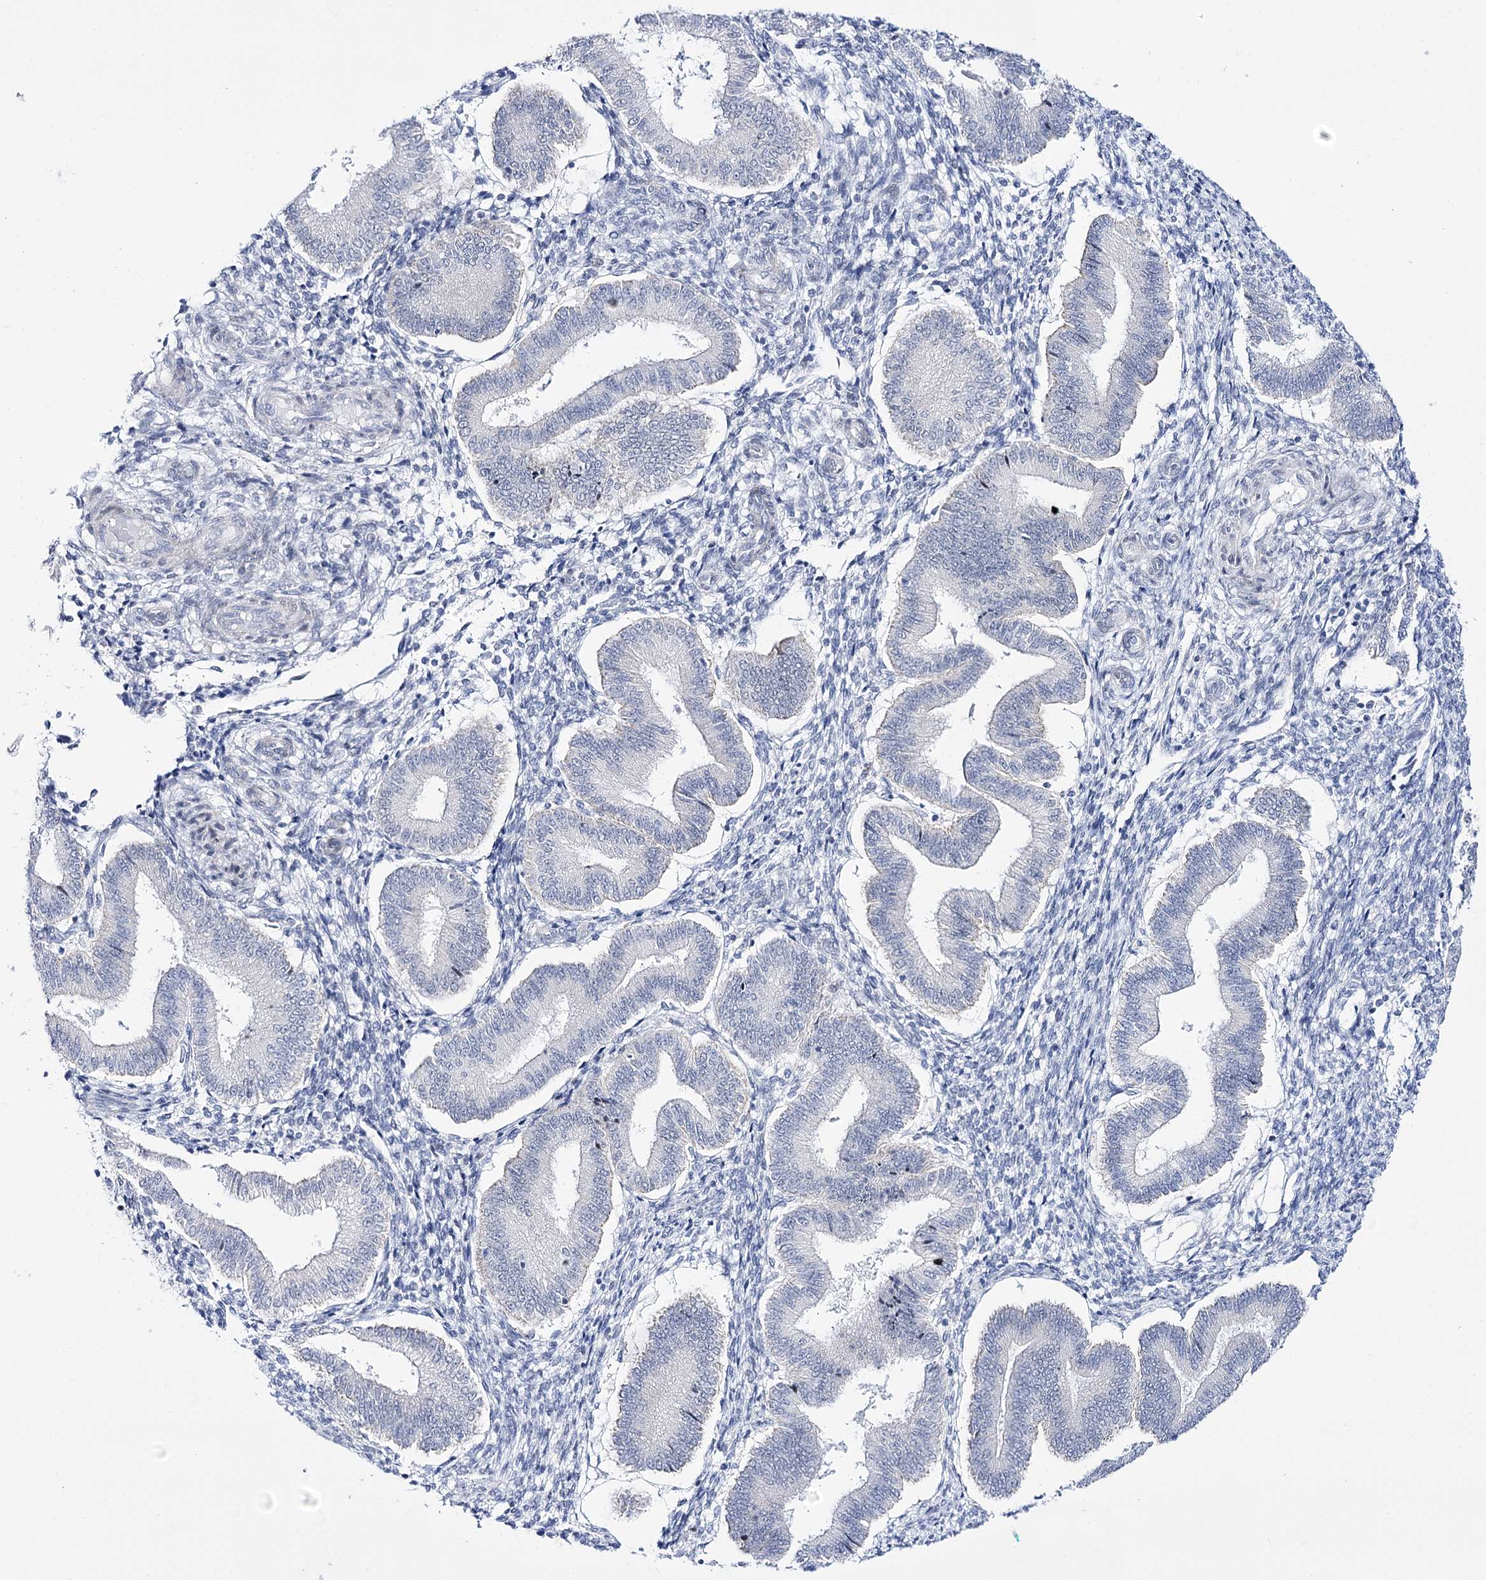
{"staining": {"intensity": "negative", "quantity": "none", "location": "none"}, "tissue": "endometrium", "cell_type": "Cells in endometrial stroma", "image_type": "normal", "snomed": [{"axis": "morphology", "description": "Normal tissue, NOS"}, {"axis": "topography", "description": "Endometrium"}], "caption": "Immunohistochemistry (IHC) of normal human endometrium demonstrates no positivity in cells in endometrial stroma. (DAB IHC with hematoxylin counter stain).", "gene": "RBM15B", "patient": {"sex": "female", "age": 39}}